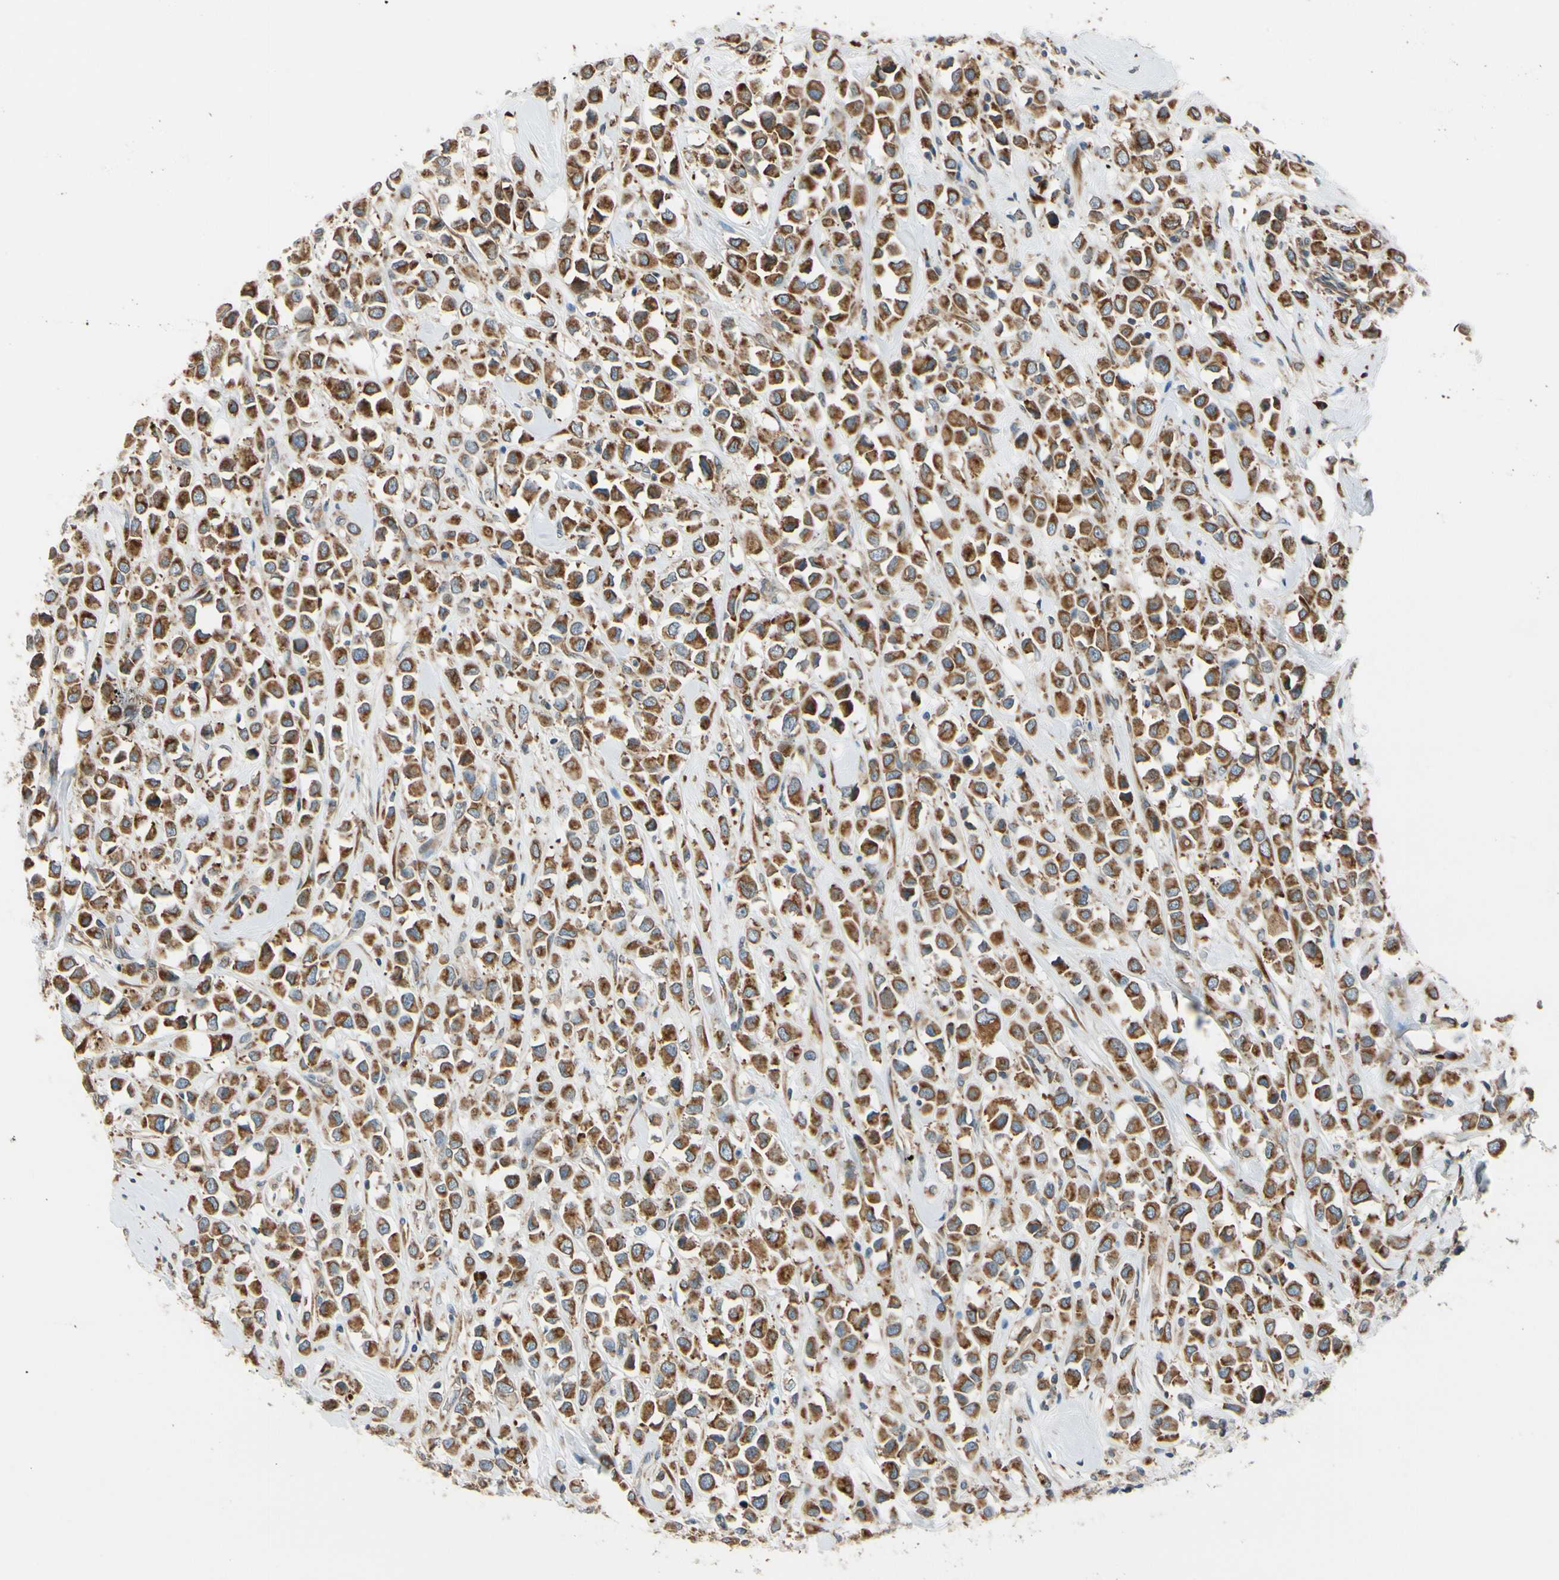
{"staining": {"intensity": "moderate", "quantity": ">75%", "location": "cytoplasmic/membranous"}, "tissue": "breast cancer", "cell_type": "Tumor cells", "image_type": "cancer", "snomed": [{"axis": "morphology", "description": "Duct carcinoma"}, {"axis": "topography", "description": "Breast"}], "caption": "Immunohistochemical staining of breast cancer demonstrates moderate cytoplasmic/membranous protein positivity in approximately >75% of tumor cells. The staining is performed using DAB brown chromogen to label protein expression. The nuclei are counter-stained blue using hematoxylin.", "gene": "RPN2", "patient": {"sex": "female", "age": 61}}